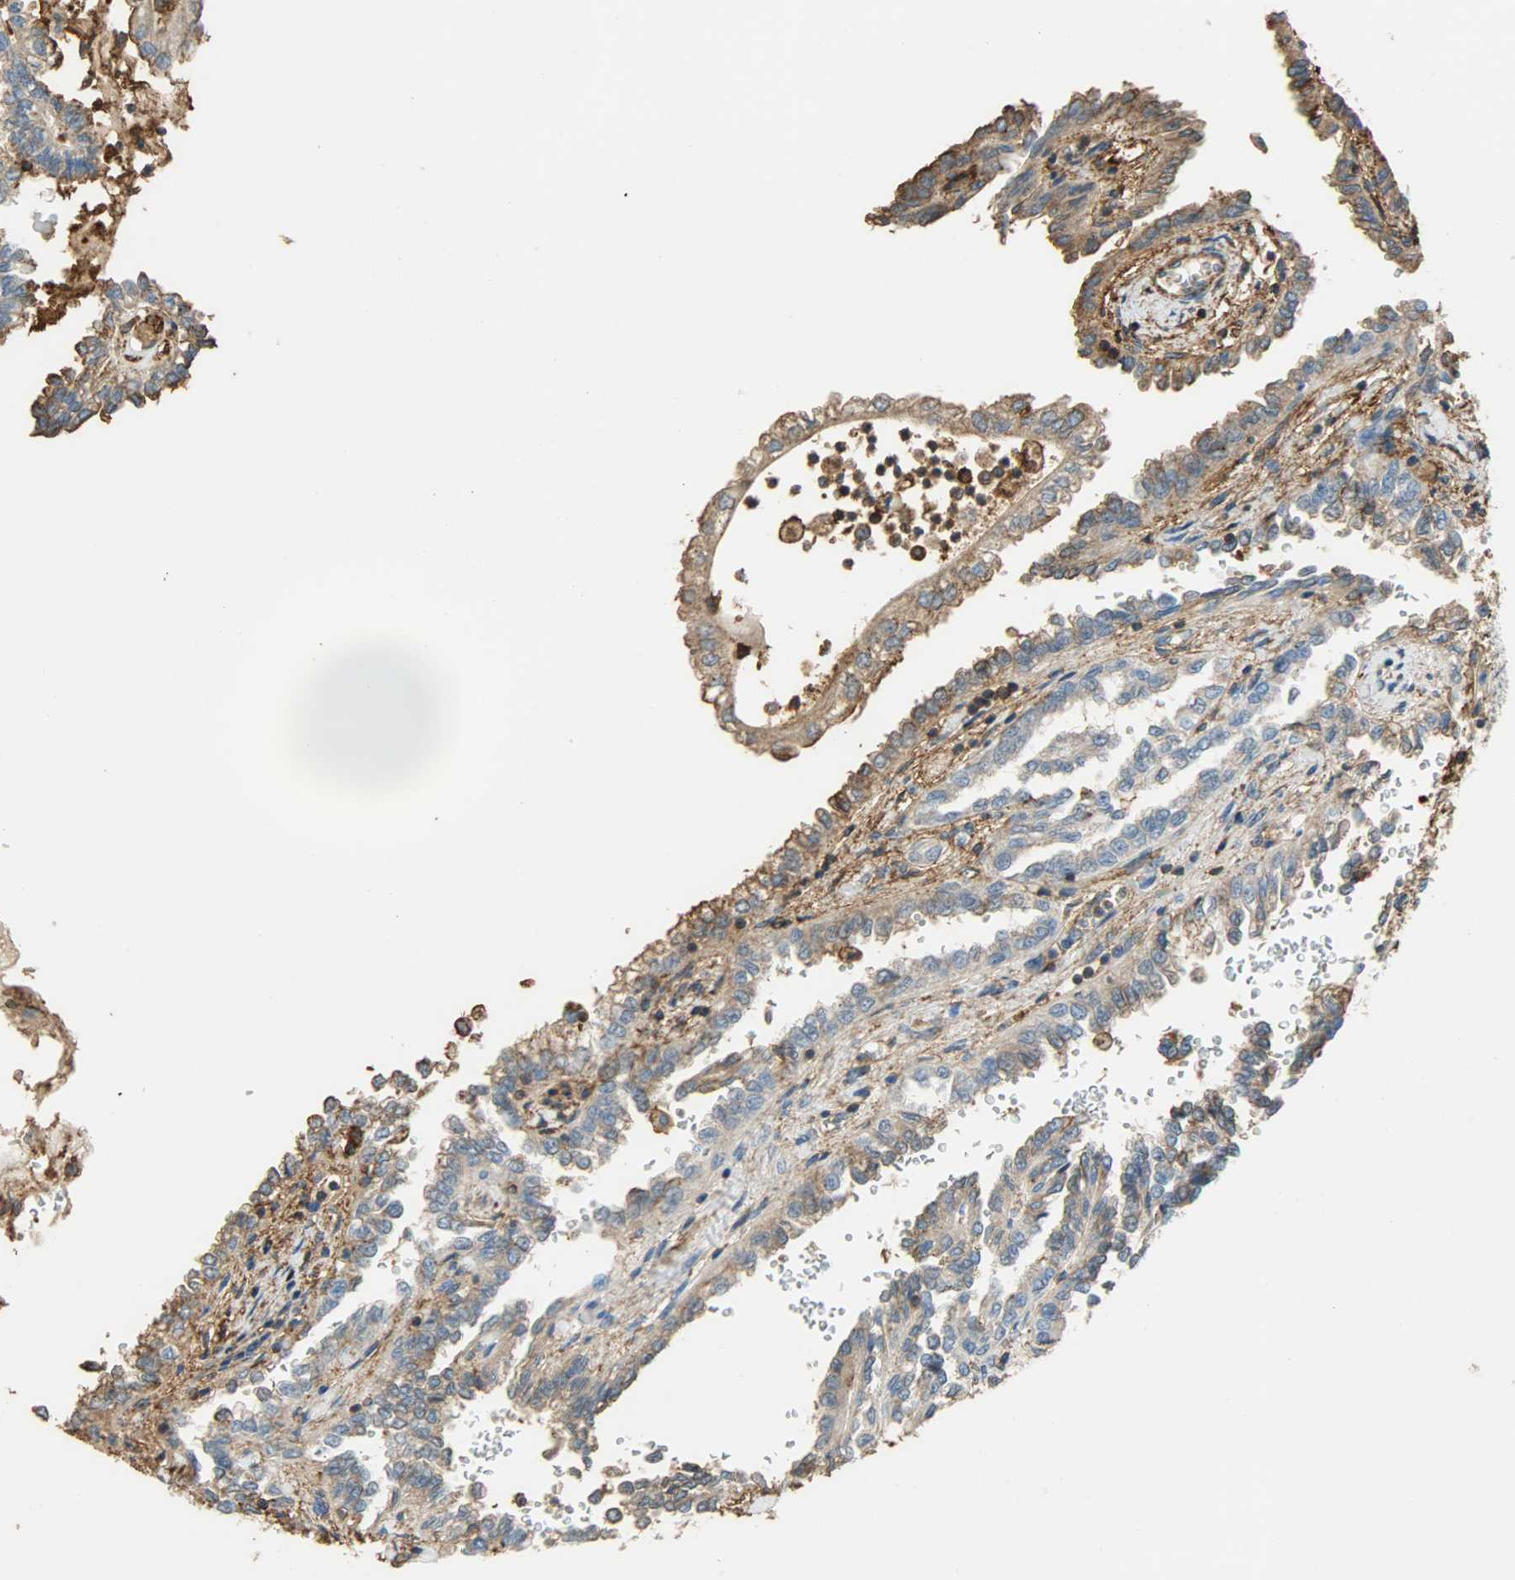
{"staining": {"intensity": "negative", "quantity": "none", "location": "none"}, "tissue": "renal cancer", "cell_type": "Tumor cells", "image_type": "cancer", "snomed": [{"axis": "morphology", "description": "Inflammation, NOS"}, {"axis": "morphology", "description": "Adenocarcinoma, NOS"}, {"axis": "topography", "description": "Kidney"}], "caption": "Immunohistochemical staining of human renal cancer (adenocarcinoma) shows no significant expression in tumor cells. (DAB immunohistochemistry (IHC) with hematoxylin counter stain).", "gene": "ANXA6", "patient": {"sex": "male", "age": 68}}